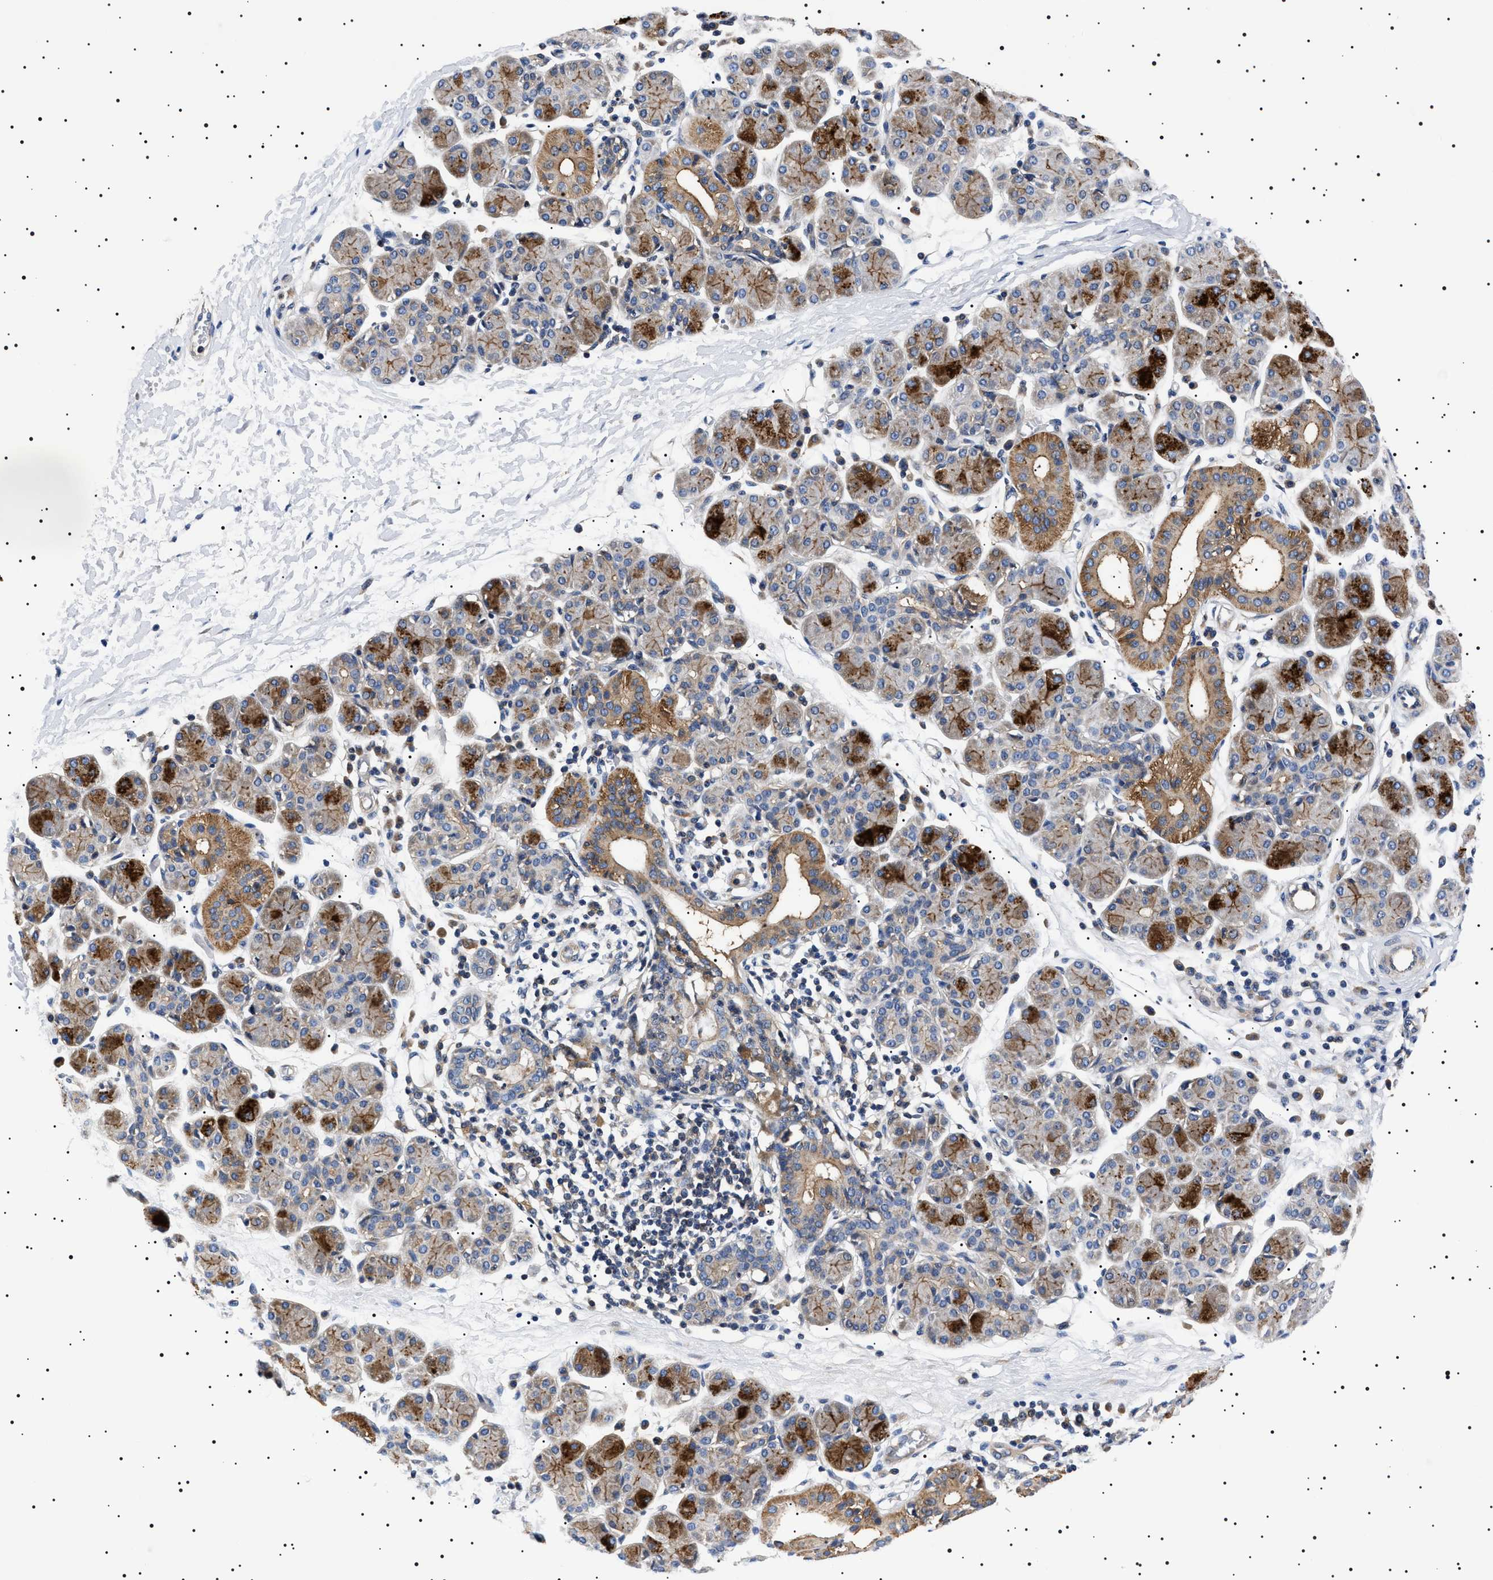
{"staining": {"intensity": "strong", "quantity": "25%-75%", "location": "cytoplasmic/membranous"}, "tissue": "salivary gland", "cell_type": "Glandular cells", "image_type": "normal", "snomed": [{"axis": "morphology", "description": "Normal tissue, NOS"}, {"axis": "morphology", "description": "Inflammation, NOS"}, {"axis": "topography", "description": "Lymph node"}, {"axis": "topography", "description": "Salivary gland"}], "caption": "The immunohistochemical stain shows strong cytoplasmic/membranous staining in glandular cells of benign salivary gland. The staining was performed using DAB (3,3'-diaminobenzidine), with brown indicating positive protein expression. Nuclei are stained blue with hematoxylin.", "gene": "SLC4A7", "patient": {"sex": "male", "age": 3}}